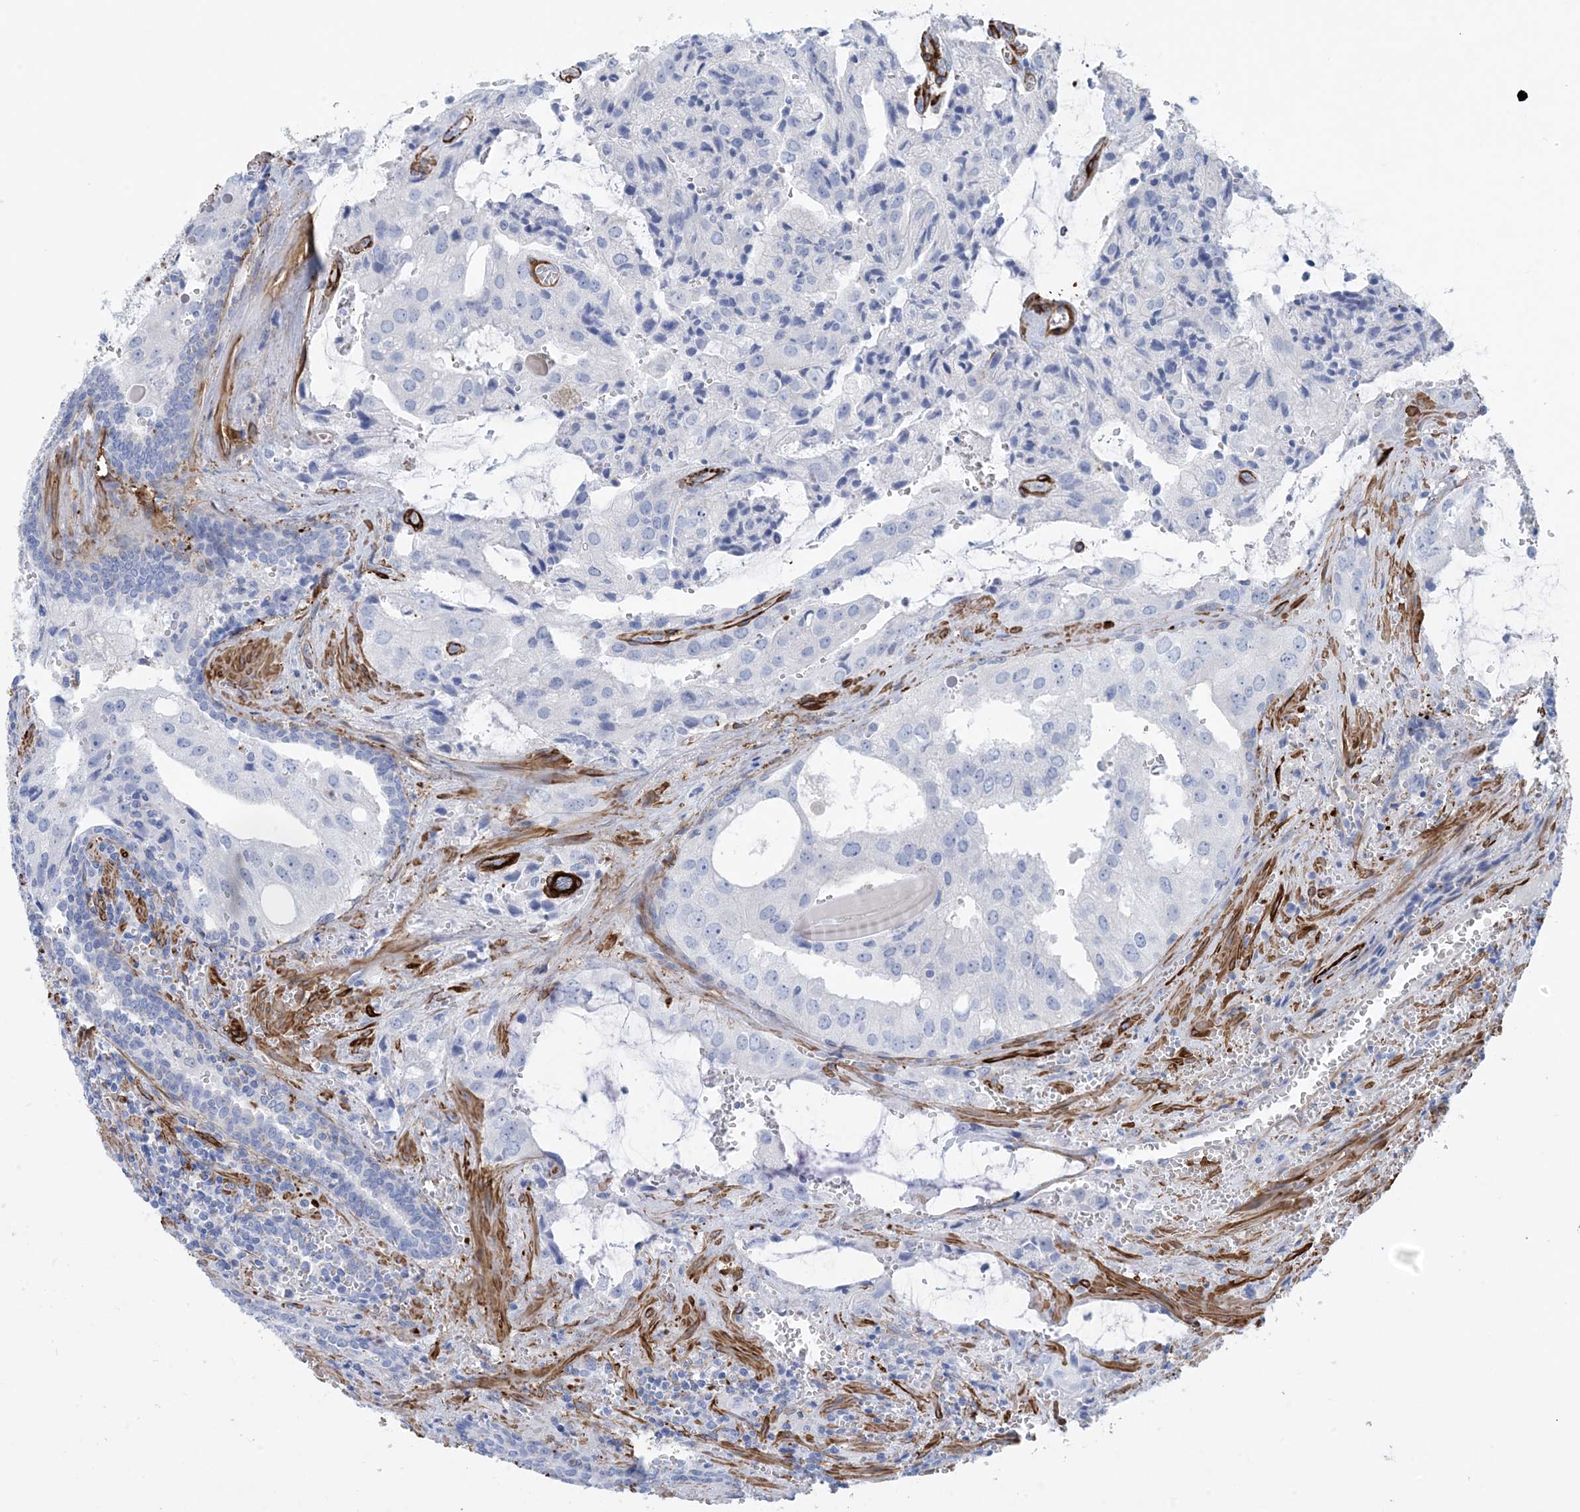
{"staining": {"intensity": "negative", "quantity": "none", "location": "none"}, "tissue": "prostate cancer", "cell_type": "Tumor cells", "image_type": "cancer", "snomed": [{"axis": "morphology", "description": "Adenocarcinoma, High grade"}, {"axis": "topography", "description": "Prostate"}], "caption": "This is a histopathology image of immunohistochemistry (IHC) staining of prostate cancer, which shows no positivity in tumor cells.", "gene": "SHANK1", "patient": {"sex": "male", "age": 68}}